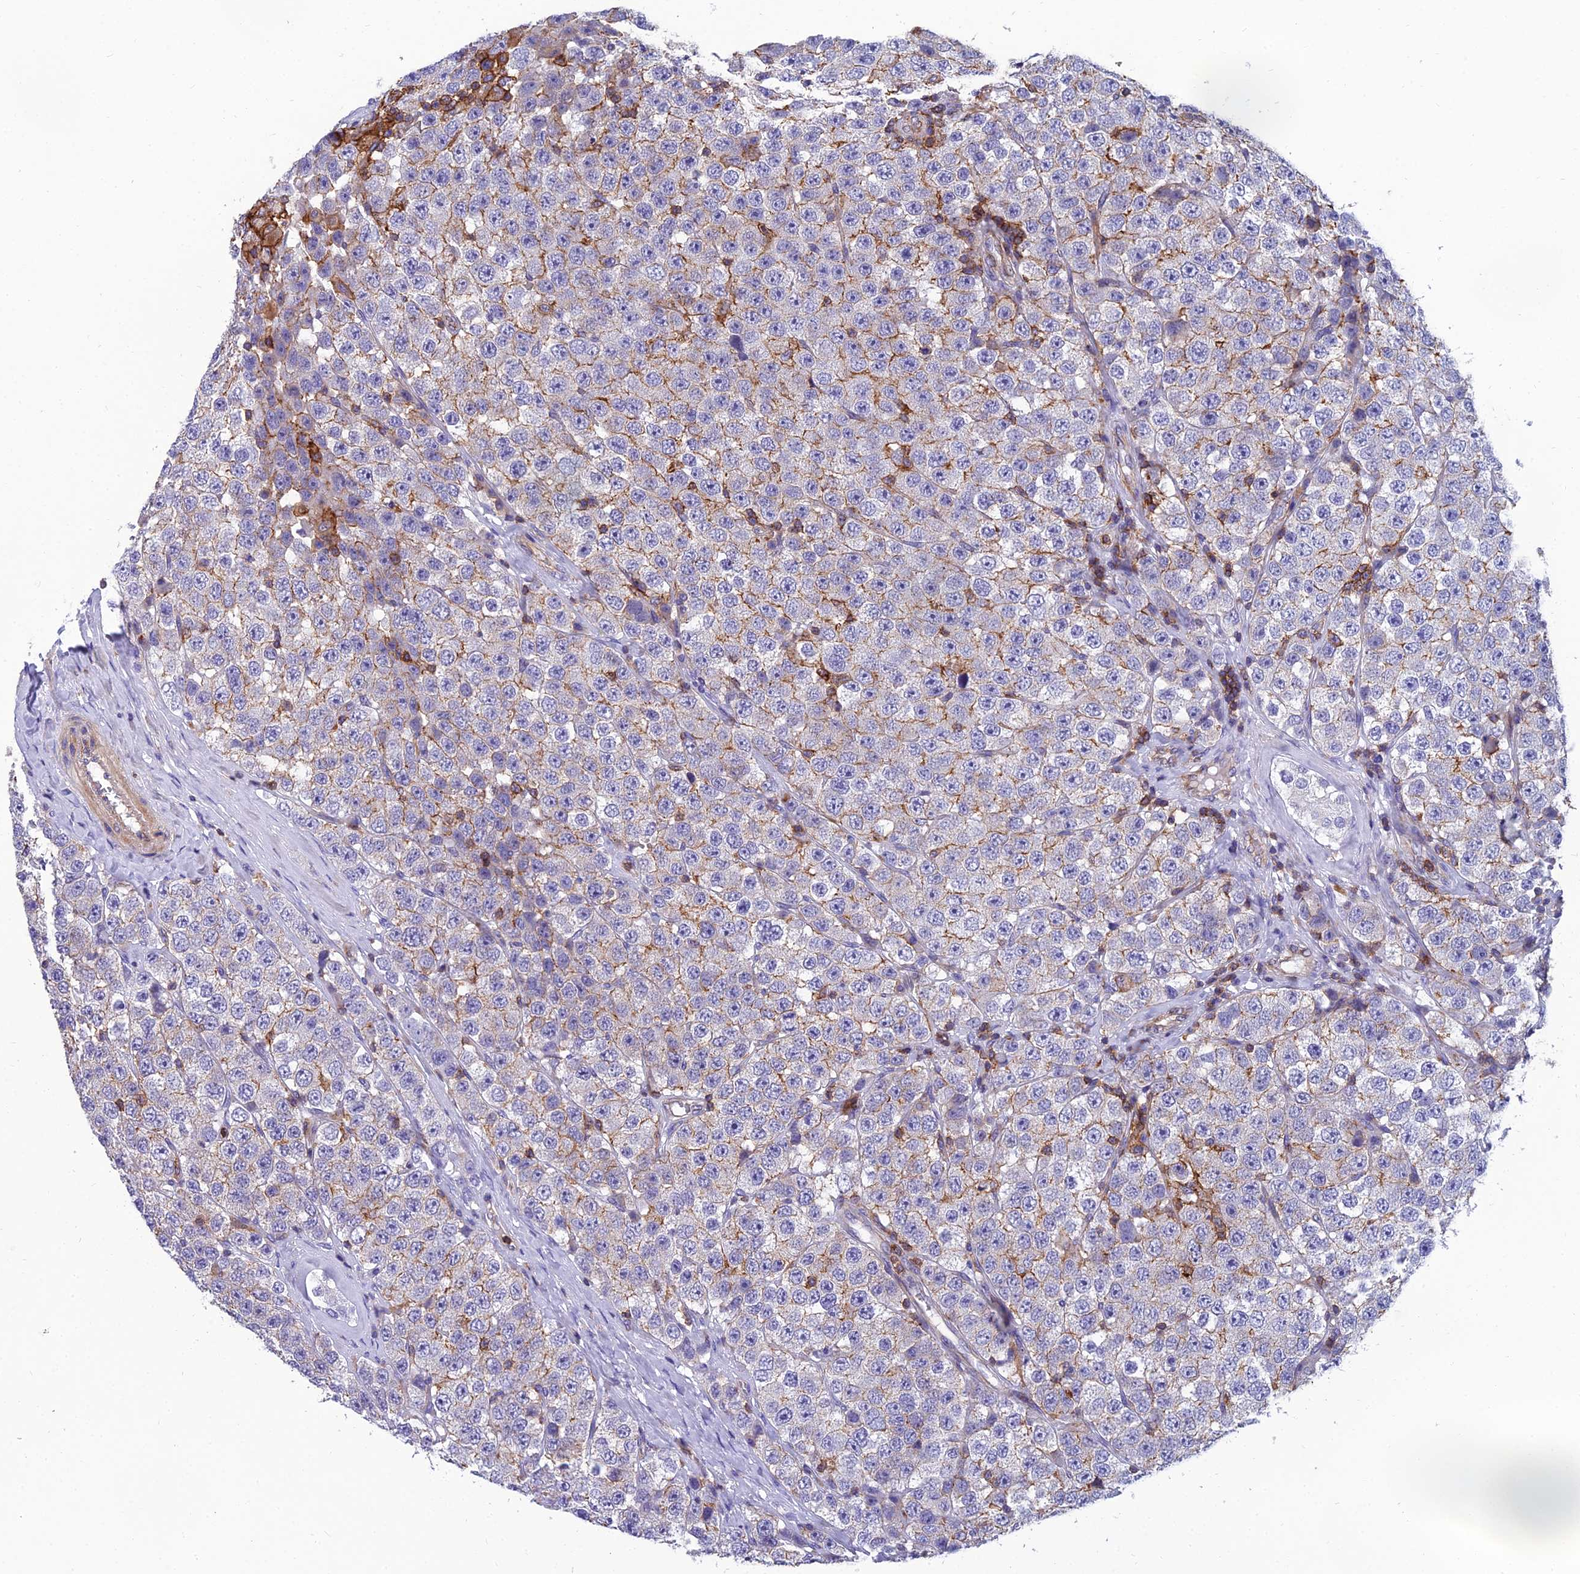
{"staining": {"intensity": "moderate", "quantity": "<25%", "location": "cytoplasmic/membranous"}, "tissue": "testis cancer", "cell_type": "Tumor cells", "image_type": "cancer", "snomed": [{"axis": "morphology", "description": "Seminoma, NOS"}, {"axis": "topography", "description": "Testis"}], "caption": "The histopathology image demonstrates staining of testis seminoma, revealing moderate cytoplasmic/membranous protein positivity (brown color) within tumor cells.", "gene": "PPP1R18", "patient": {"sex": "male", "age": 28}}